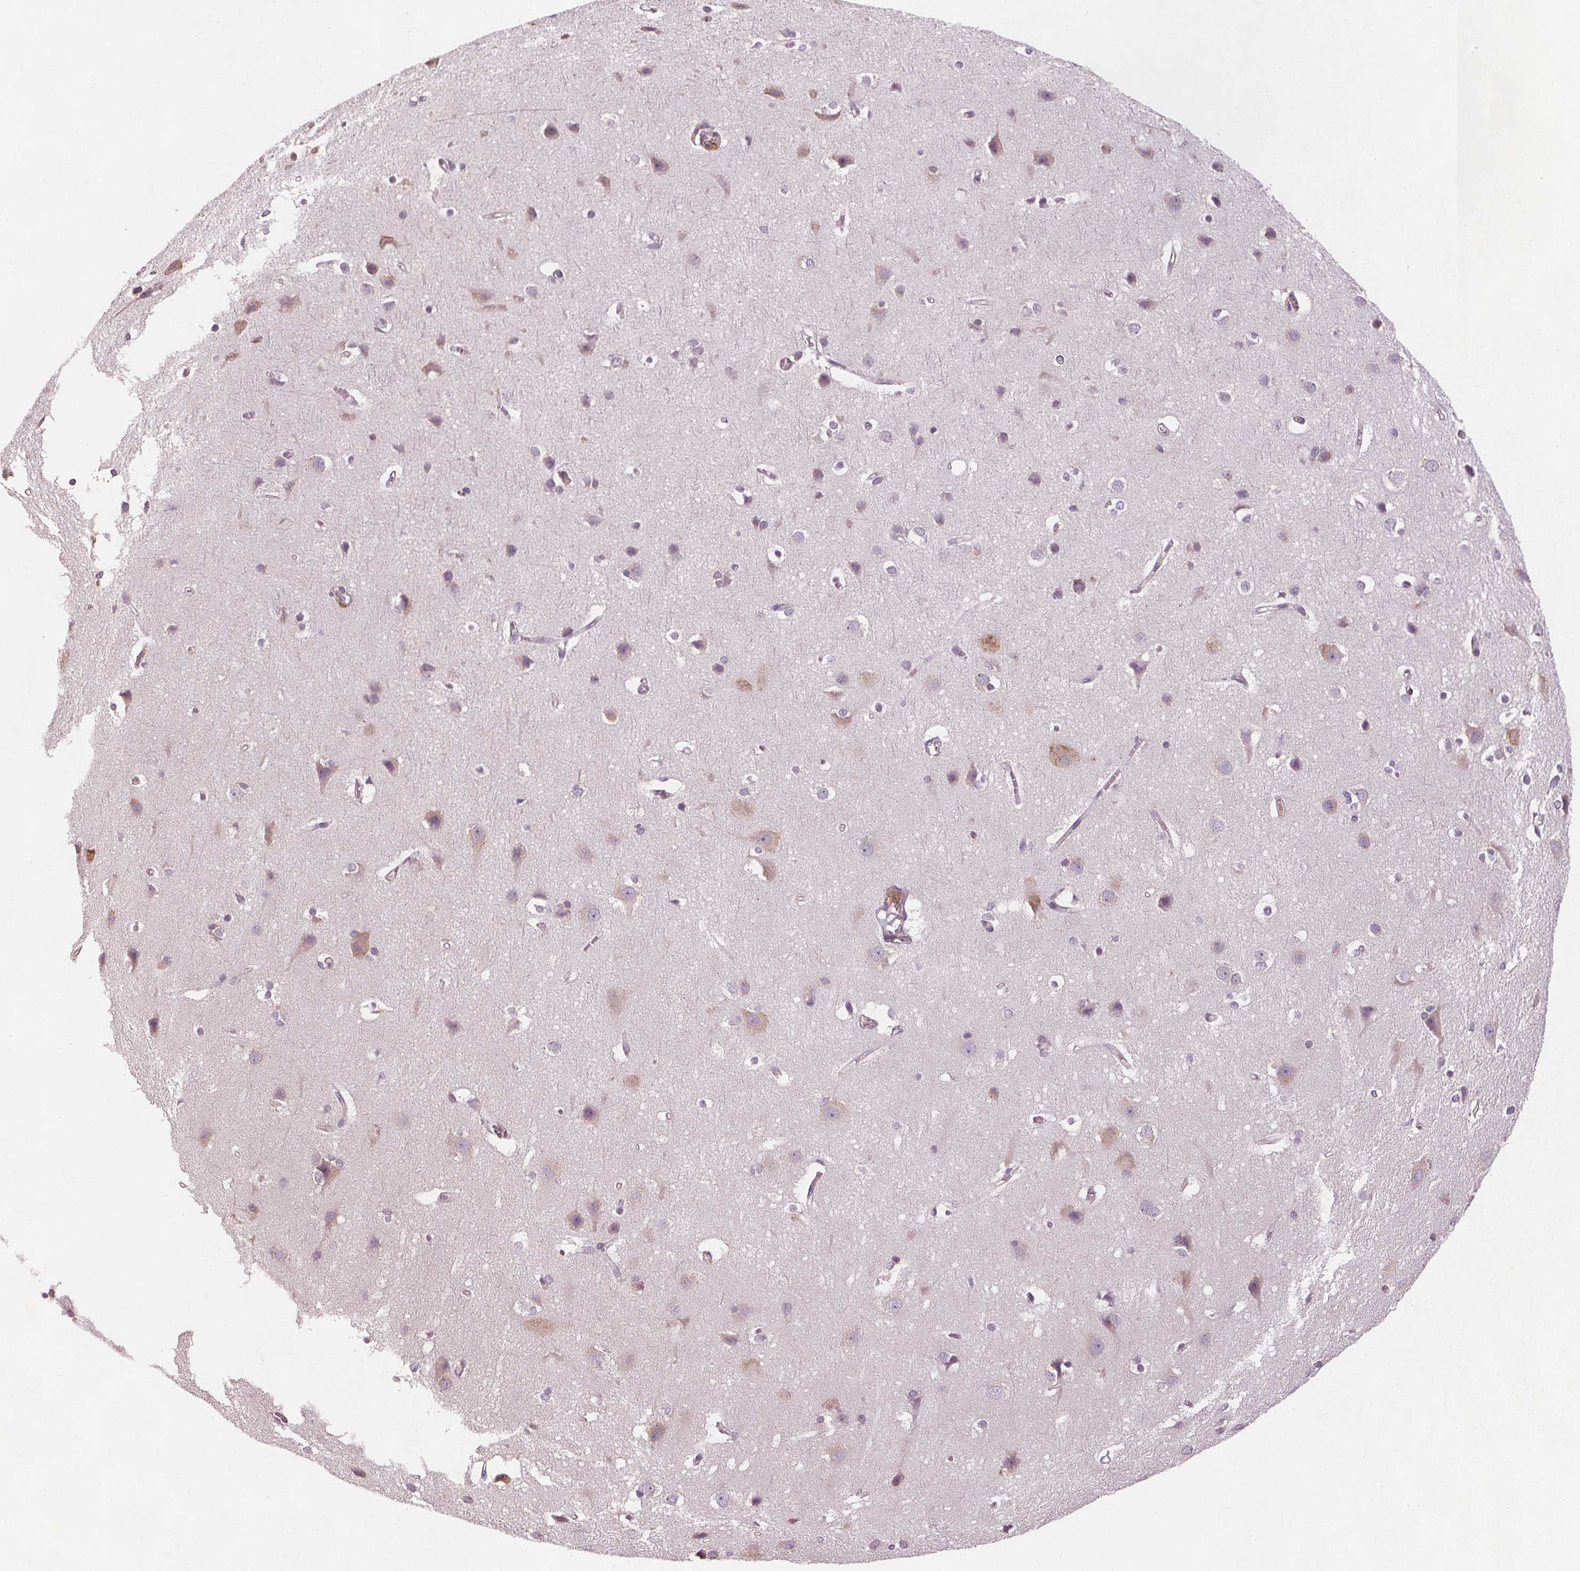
{"staining": {"intensity": "negative", "quantity": "none", "location": "none"}, "tissue": "cerebral cortex", "cell_type": "Endothelial cells", "image_type": "normal", "snomed": [{"axis": "morphology", "description": "Normal tissue, NOS"}, {"axis": "topography", "description": "Cerebral cortex"}], "caption": "High power microscopy histopathology image of an IHC histopathology image of benign cerebral cortex, revealing no significant positivity in endothelial cells. (DAB immunohistochemistry (IHC) visualized using brightfield microscopy, high magnification).", "gene": "TMEM80", "patient": {"sex": "male", "age": 37}}